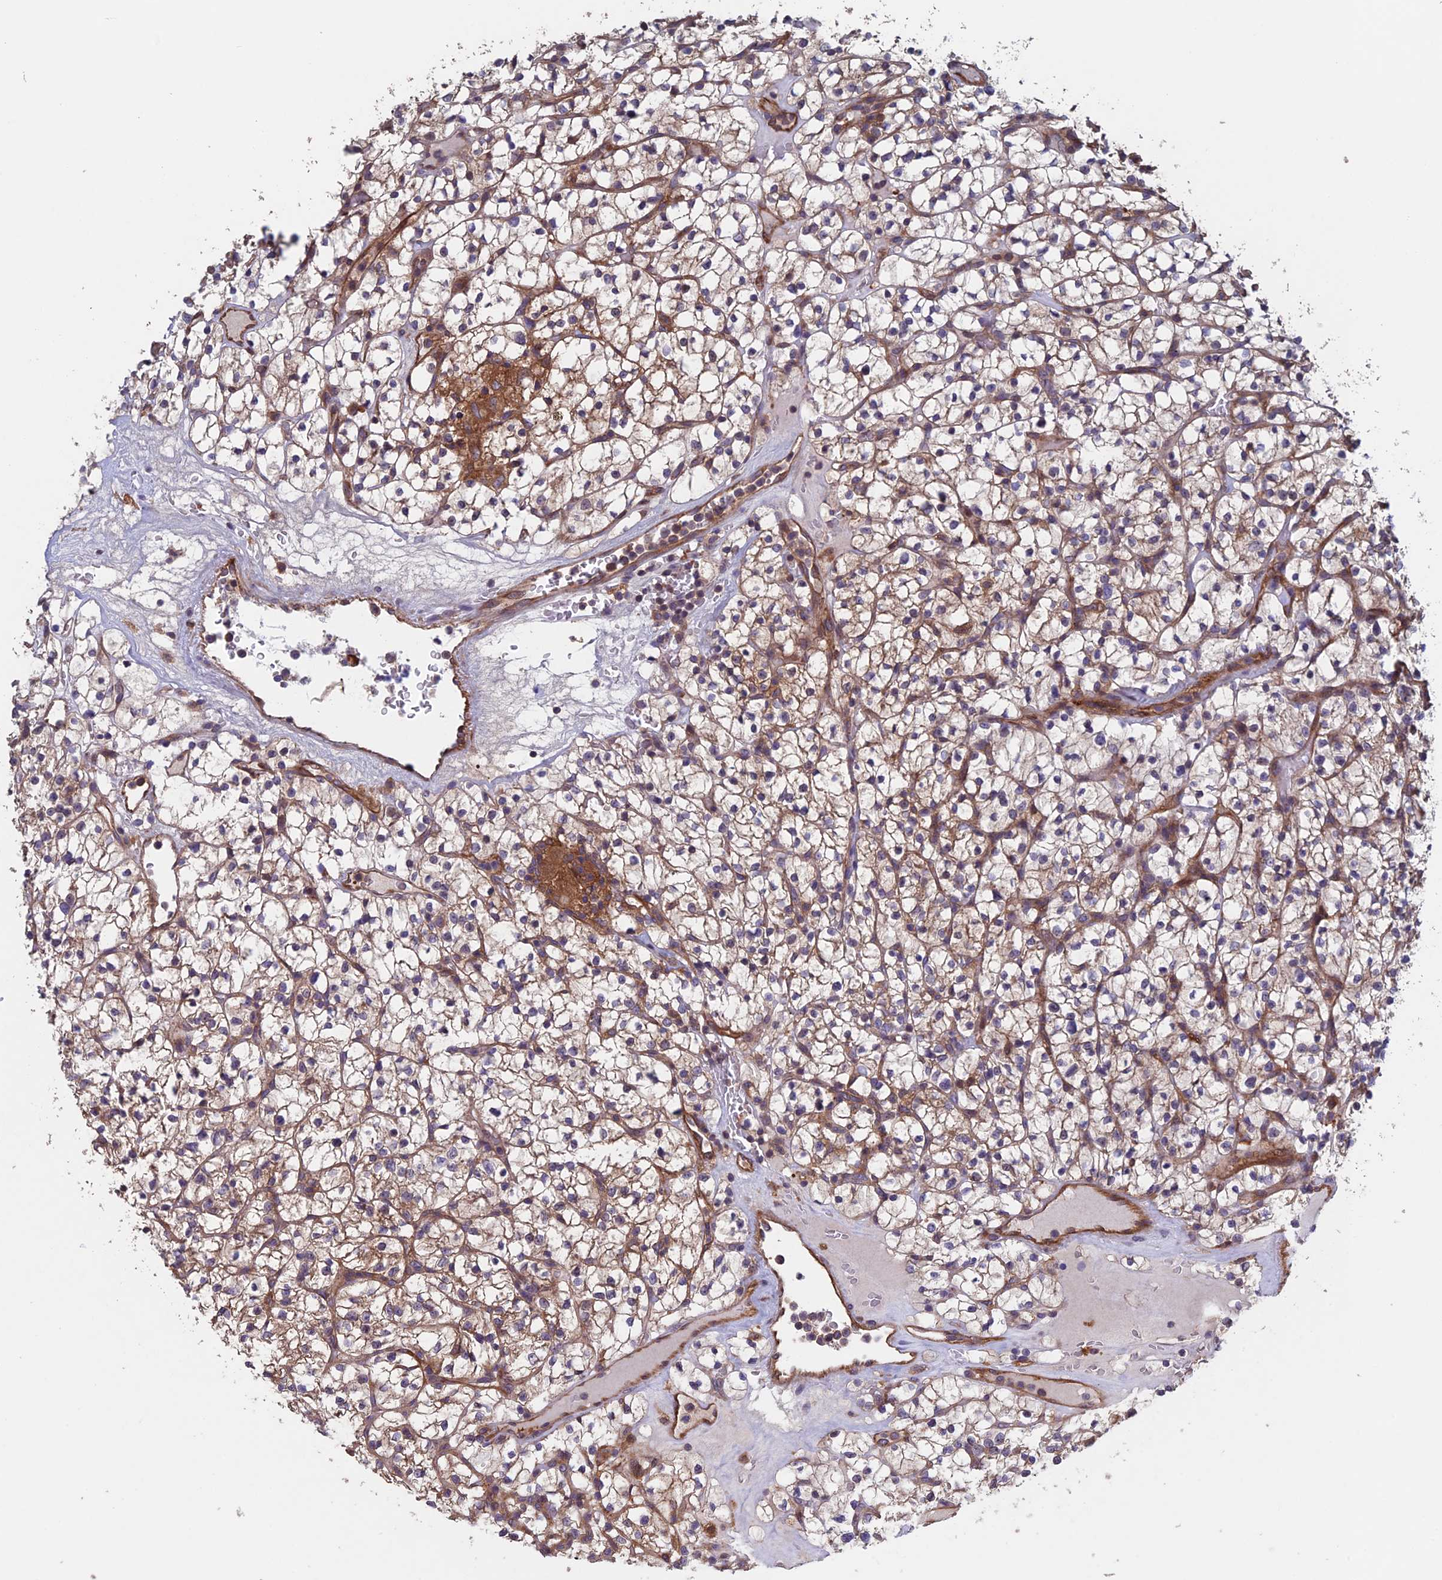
{"staining": {"intensity": "weak", "quantity": ">75%", "location": "cytoplasmic/membranous"}, "tissue": "renal cancer", "cell_type": "Tumor cells", "image_type": "cancer", "snomed": [{"axis": "morphology", "description": "Adenocarcinoma, NOS"}, {"axis": "topography", "description": "Kidney"}], "caption": "High-power microscopy captured an immunohistochemistry (IHC) photomicrograph of renal adenocarcinoma, revealing weak cytoplasmic/membranous staining in about >75% of tumor cells.", "gene": "NUDT16L1", "patient": {"sex": "female", "age": 64}}